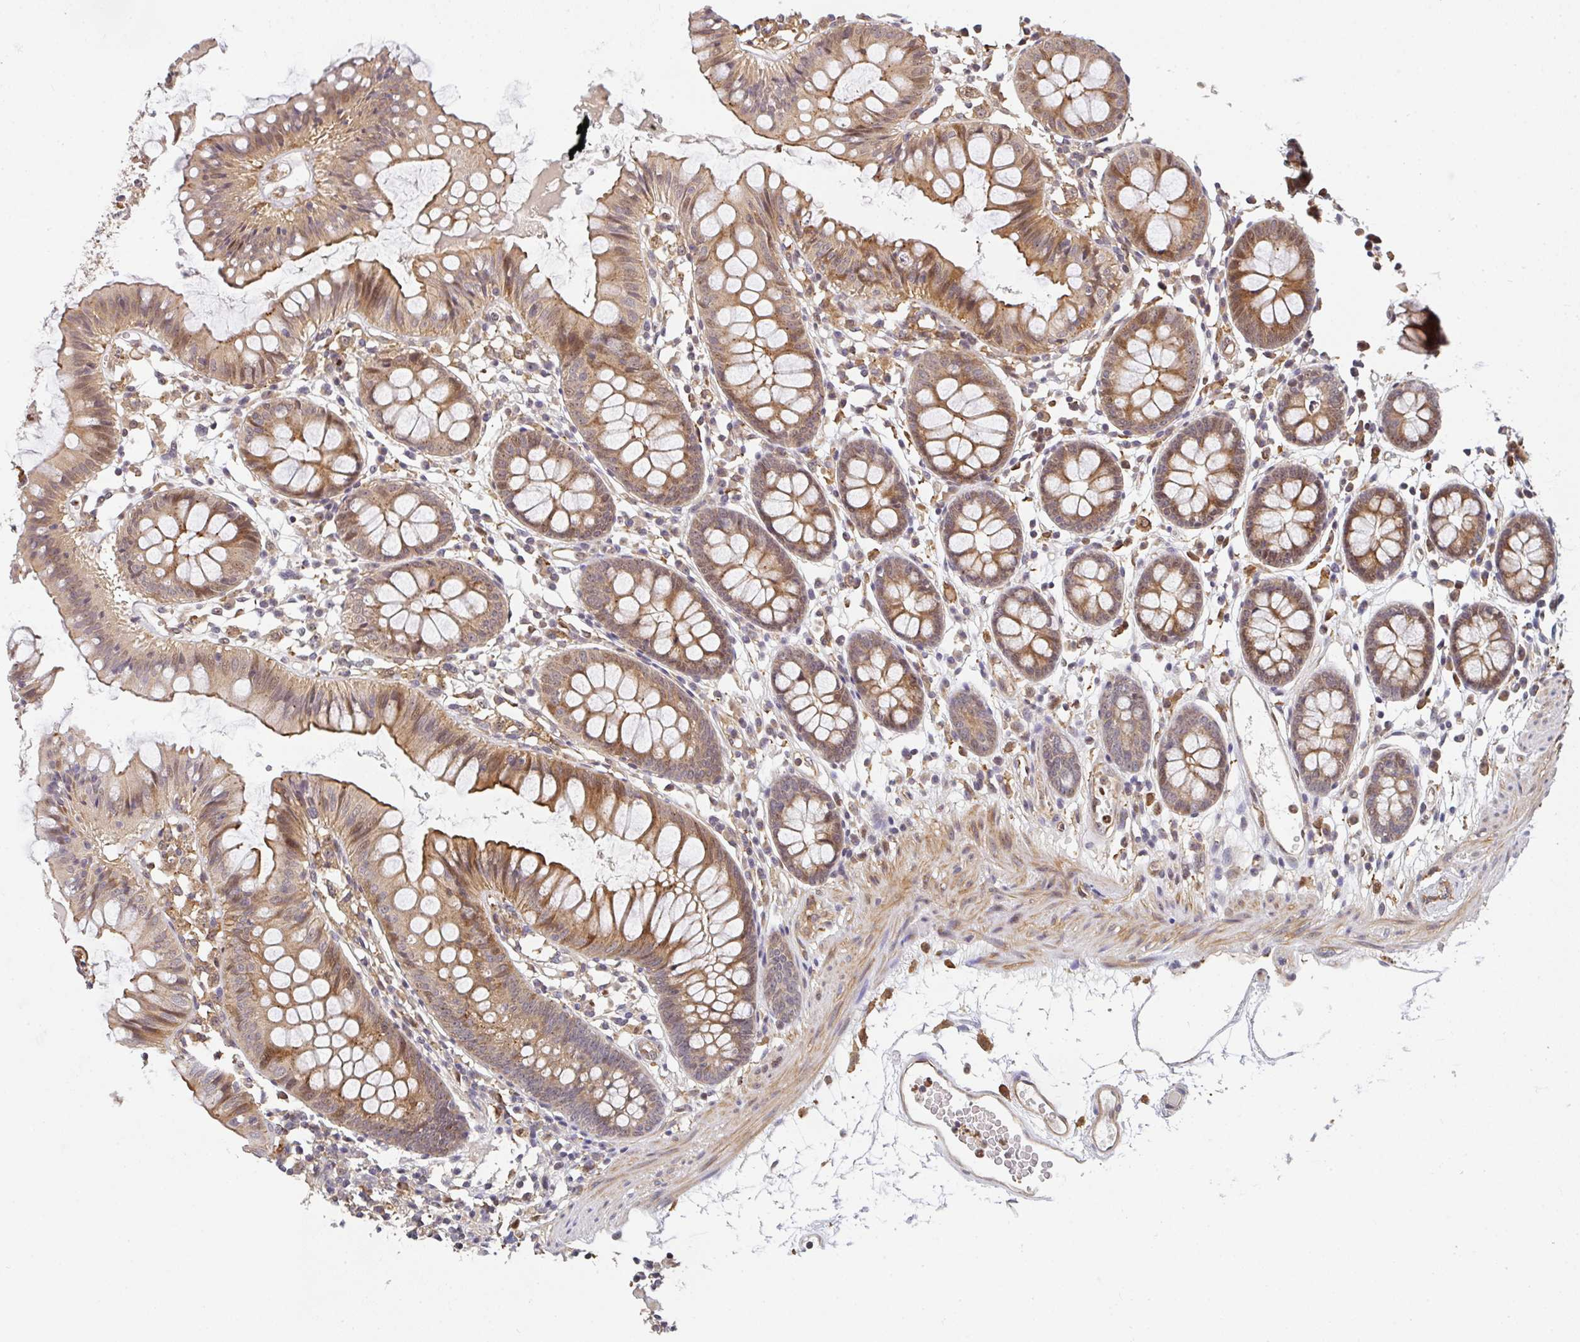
{"staining": {"intensity": "weak", "quantity": ">75%", "location": "cytoplasmic/membranous"}, "tissue": "colon", "cell_type": "Endothelial cells", "image_type": "normal", "snomed": [{"axis": "morphology", "description": "Normal tissue, NOS"}, {"axis": "topography", "description": "Colon"}], "caption": "This histopathology image shows immunohistochemistry staining of unremarkable colon, with low weak cytoplasmic/membranous staining in about >75% of endothelial cells.", "gene": "SIMC1", "patient": {"sex": "female", "age": 84}}